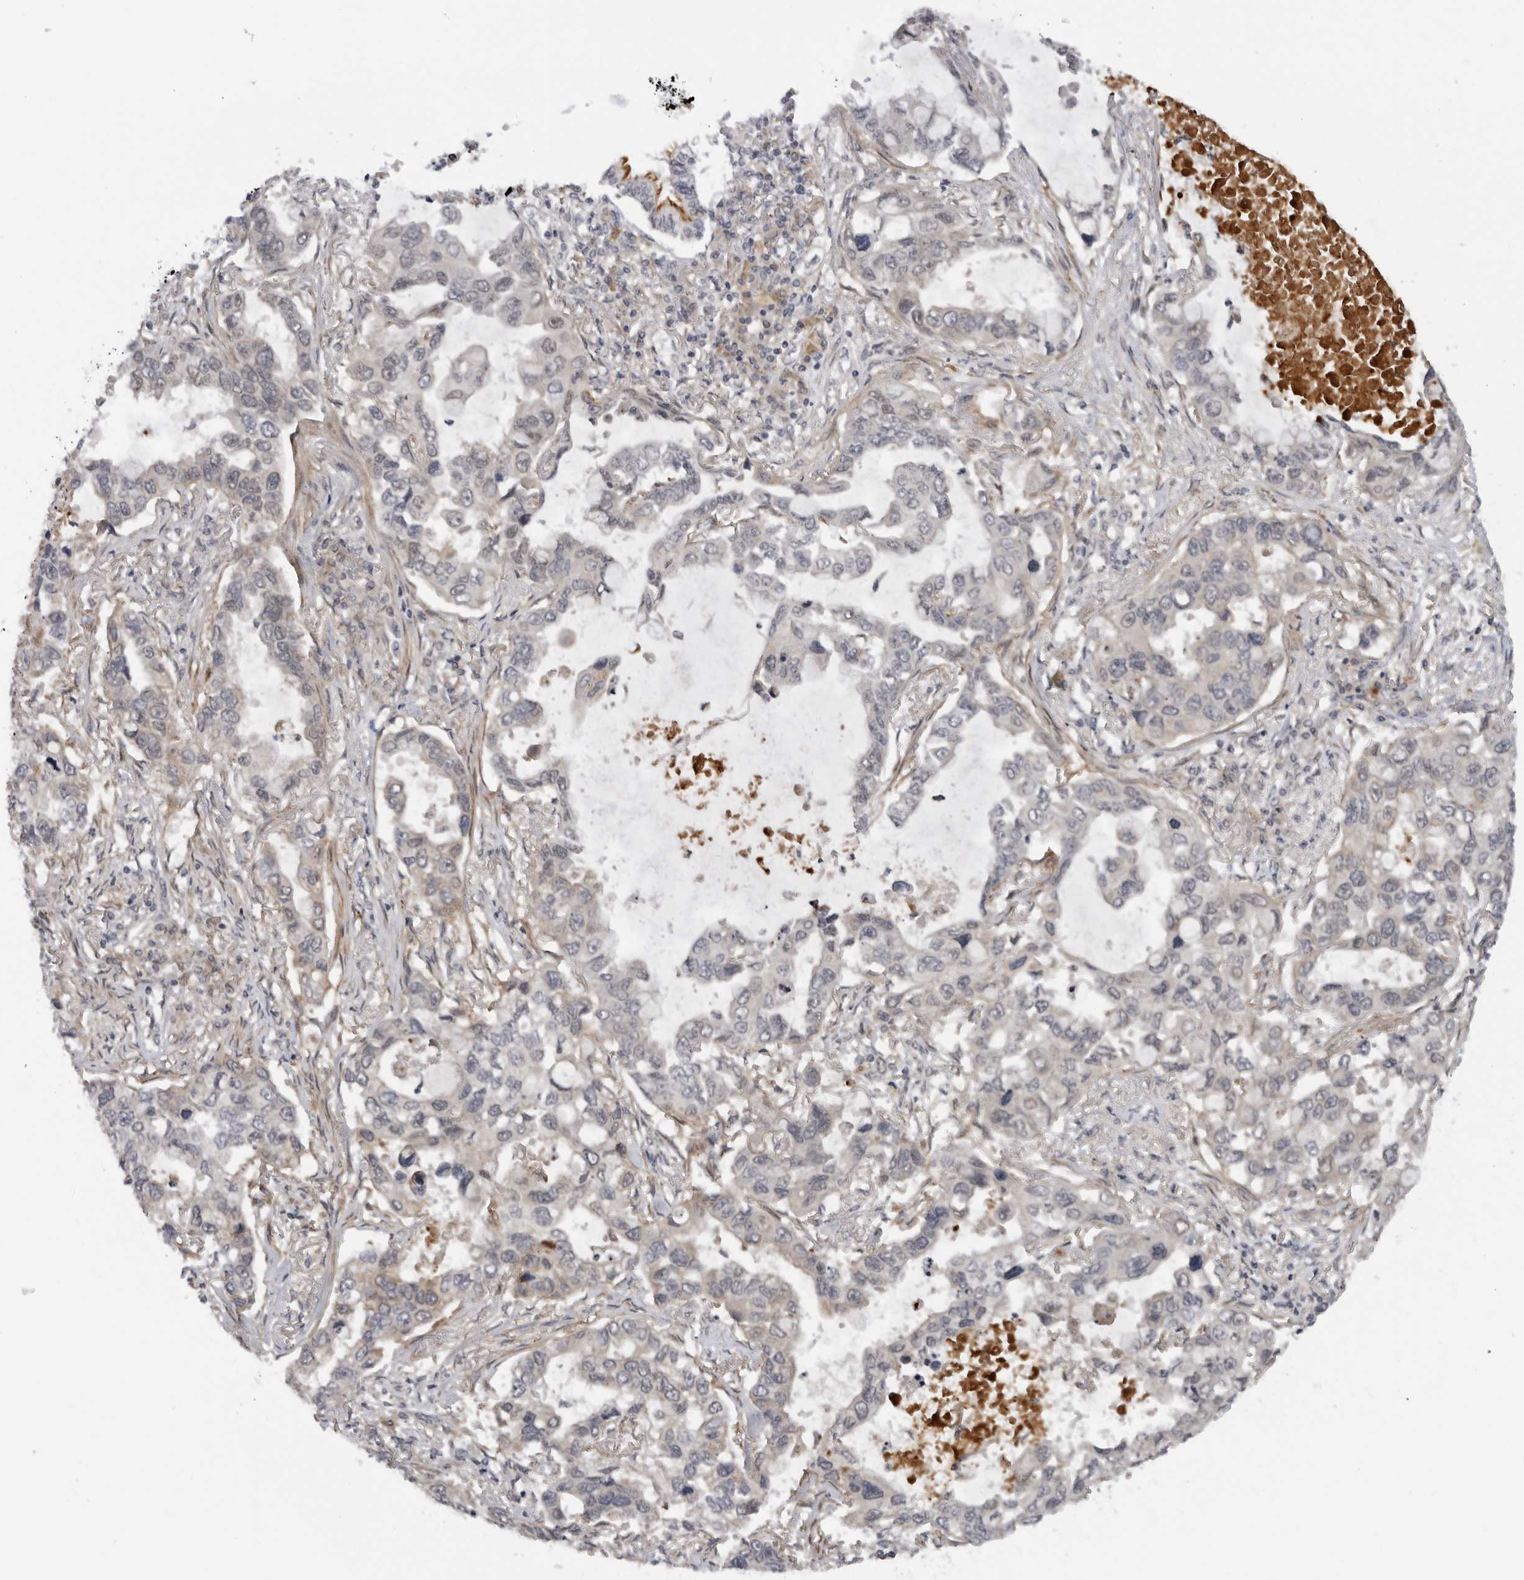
{"staining": {"intensity": "negative", "quantity": "none", "location": "none"}, "tissue": "lung cancer", "cell_type": "Tumor cells", "image_type": "cancer", "snomed": [{"axis": "morphology", "description": "Adenocarcinoma, NOS"}, {"axis": "topography", "description": "Lung"}], "caption": "Human lung adenocarcinoma stained for a protein using immunohistochemistry (IHC) reveals no staining in tumor cells.", "gene": "ALPK2", "patient": {"sex": "male", "age": 64}}